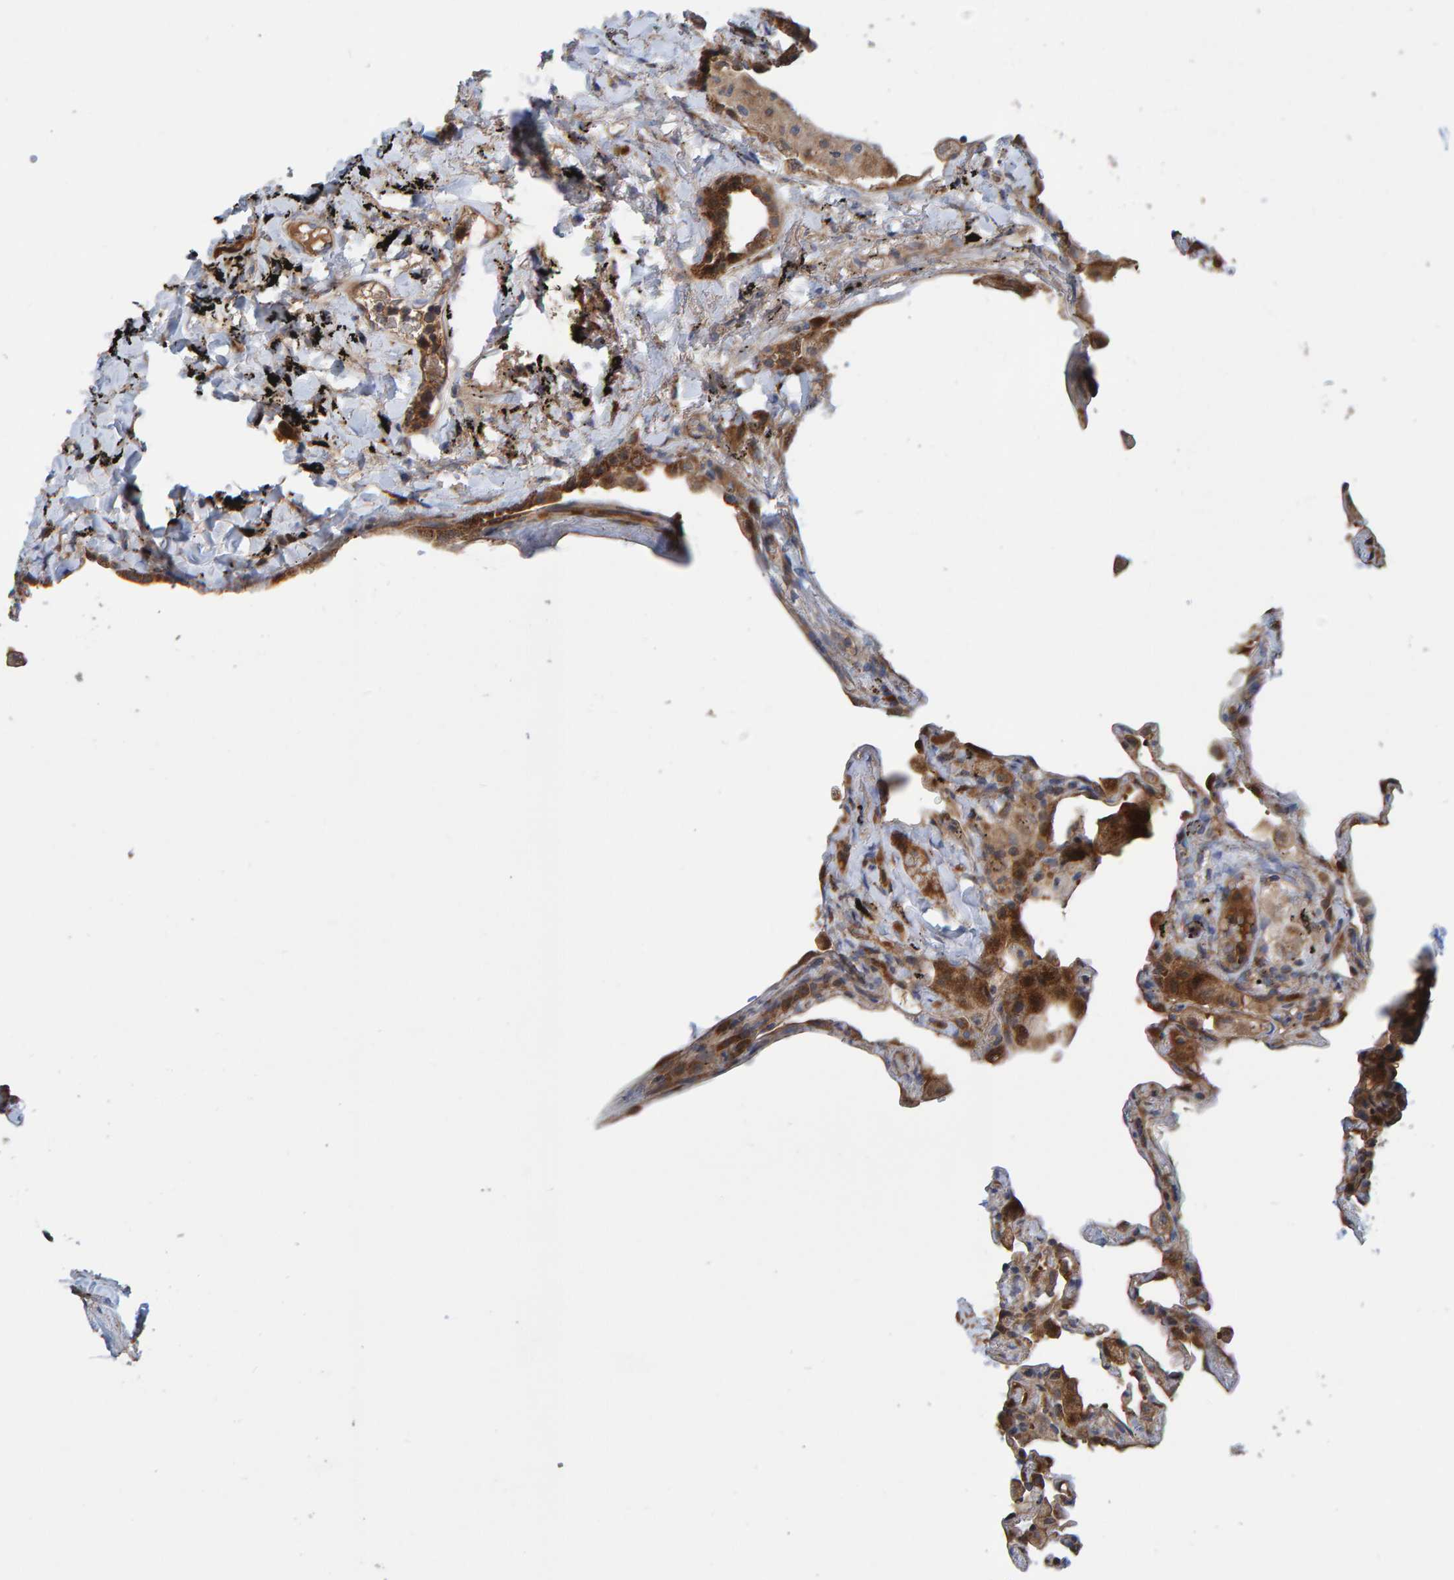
{"staining": {"intensity": "moderate", "quantity": "25%-75%", "location": "cytoplasmic/membranous"}, "tissue": "lung", "cell_type": "Alveolar cells", "image_type": "normal", "snomed": [{"axis": "morphology", "description": "Normal tissue, NOS"}, {"axis": "topography", "description": "Lung"}], "caption": "Normal lung displays moderate cytoplasmic/membranous staining in approximately 25%-75% of alveolar cells, visualized by immunohistochemistry. The staining was performed using DAB, with brown indicating positive protein expression. Nuclei are stained blue with hematoxylin.", "gene": "KIAA0753", "patient": {"sex": "male", "age": 59}}